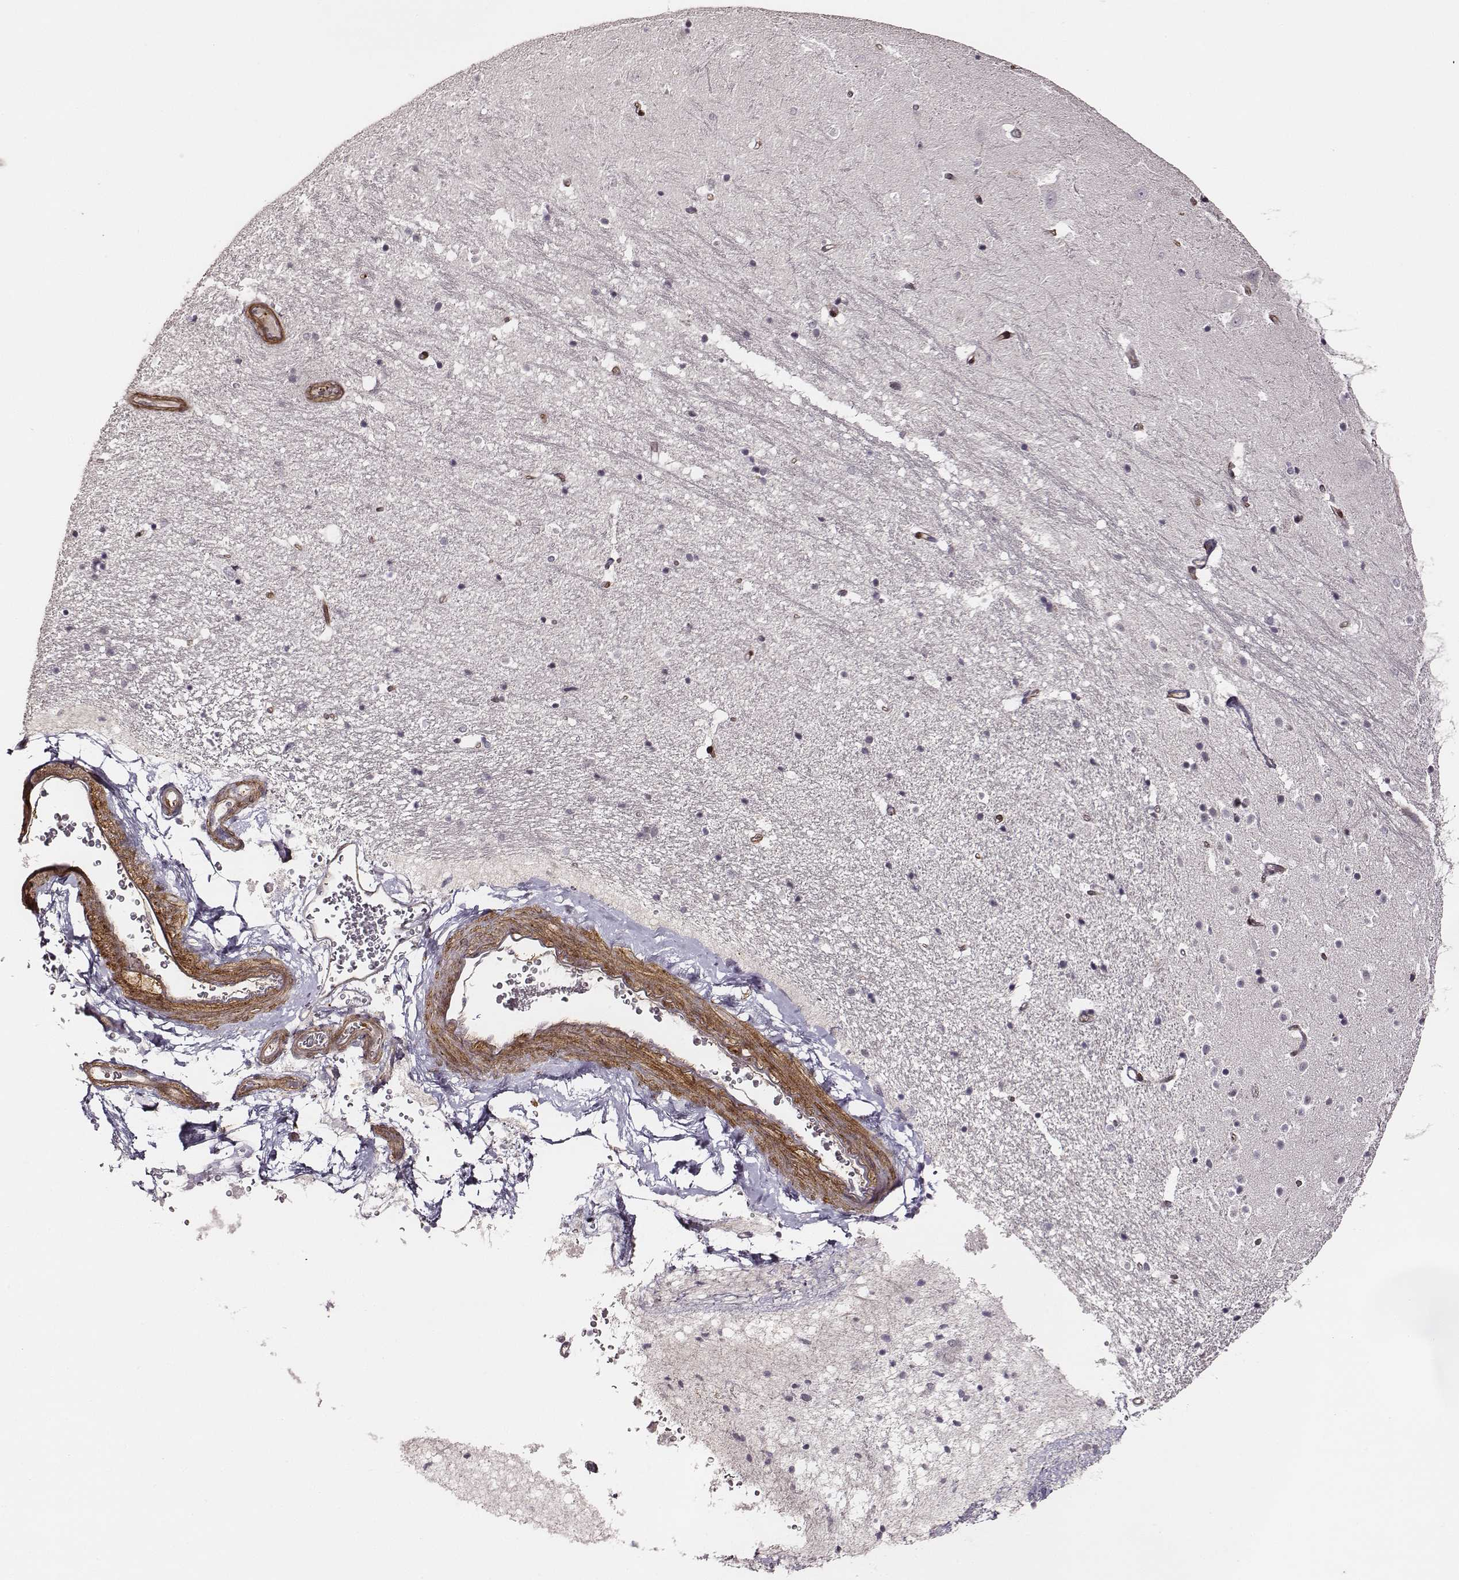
{"staining": {"intensity": "negative", "quantity": "none", "location": "none"}, "tissue": "hippocampus", "cell_type": "Glial cells", "image_type": "normal", "snomed": [{"axis": "morphology", "description": "Normal tissue, NOS"}, {"axis": "topography", "description": "Hippocampus"}], "caption": "Immunohistochemistry (IHC) histopathology image of normal hippocampus: human hippocampus stained with DAB (3,3'-diaminobenzidine) shows no significant protein positivity in glial cells. Nuclei are stained in blue.", "gene": "ZYX", "patient": {"sex": "male", "age": 44}}